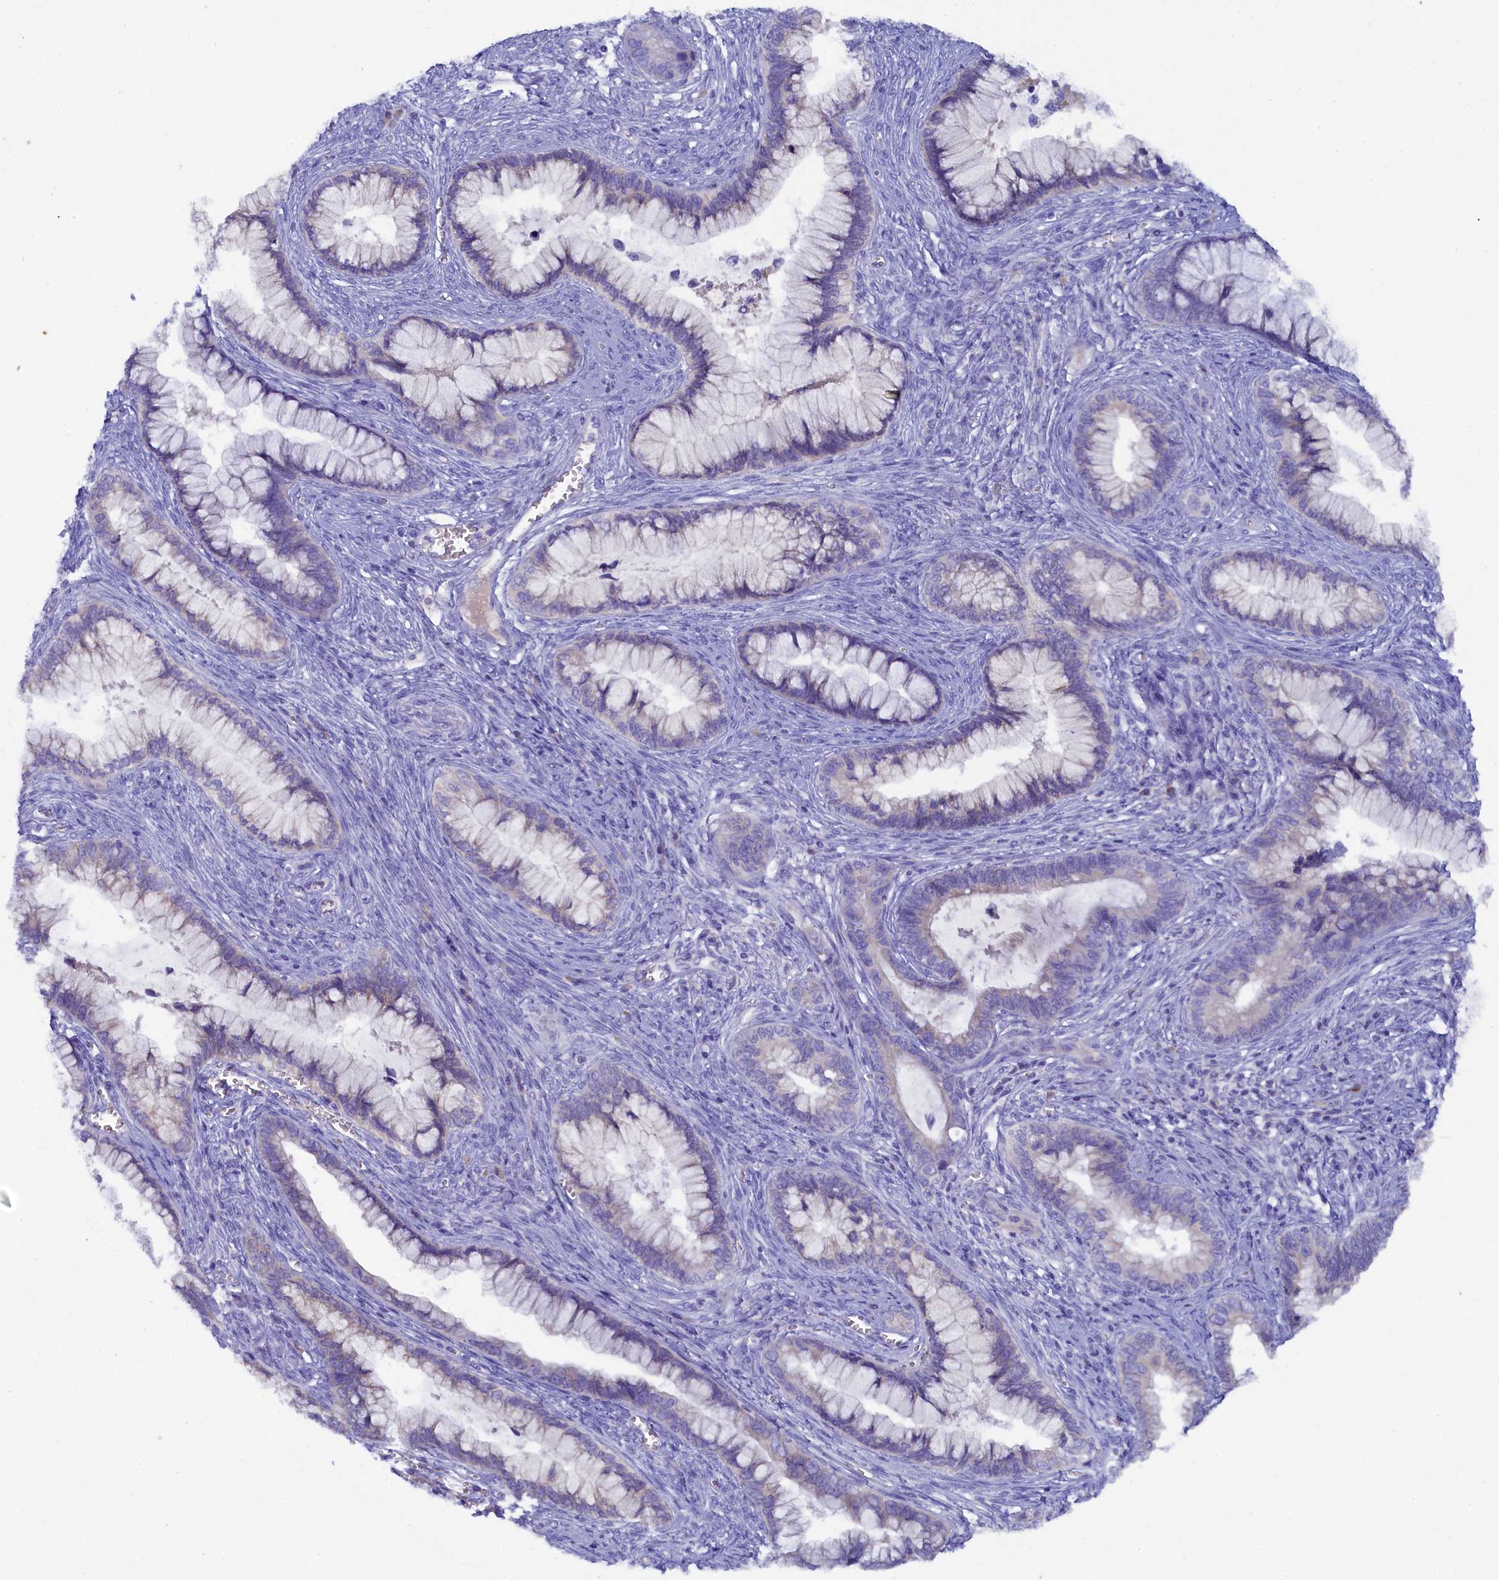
{"staining": {"intensity": "negative", "quantity": "none", "location": "none"}, "tissue": "cervical cancer", "cell_type": "Tumor cells", "image_type": "cancer", "snomed": [{"axis": "morphology", "description": "Adenocarcinoma, NOS"}, {"axis": "topography", "description": "Cervix"}], "caption": "Tumor cells show no significant protein expression in cervical cancer (adenocarcinoma).", "gene": "MYADML2", "patient": {"sex": "female", "age": 44}}